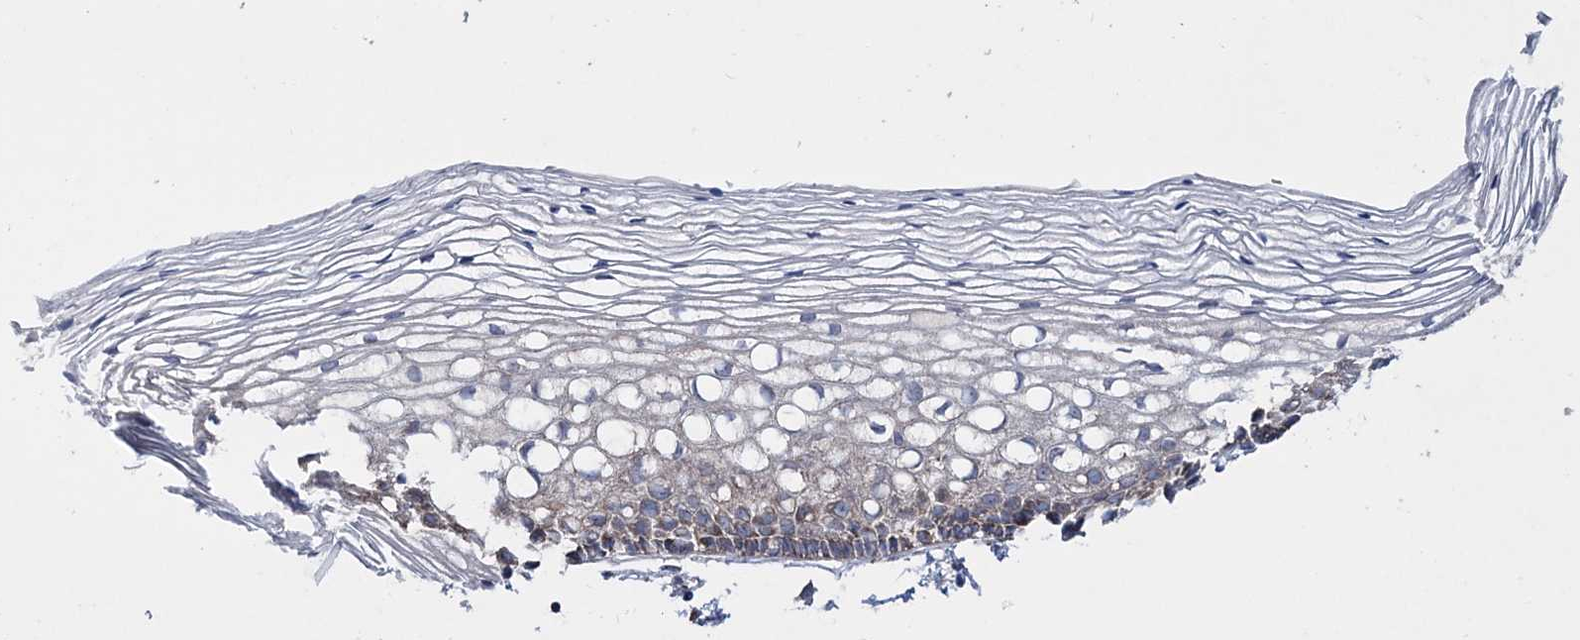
{"staining": {"intensity": "weak", "quantity": ">75%", "location": "cytoplasmic/membranous"}, "tissue": "cervix", "cell_type": "Glandular cells", "image_type": "normal", "snomed": [{"axis": "morphology", "description": "Normal tissue, NOS"}, {"axis": "topography", "description": "Cervix"}], "caption": "IHC (DAB (3,3'-diaminobenzidine)) staining of normal cervix reveals weak cytoplasmic/membranous protein expression in approximately >75% of glandular cells.", "gene": "NGLY1", "patient": {"sex": "female", "age": 27}}